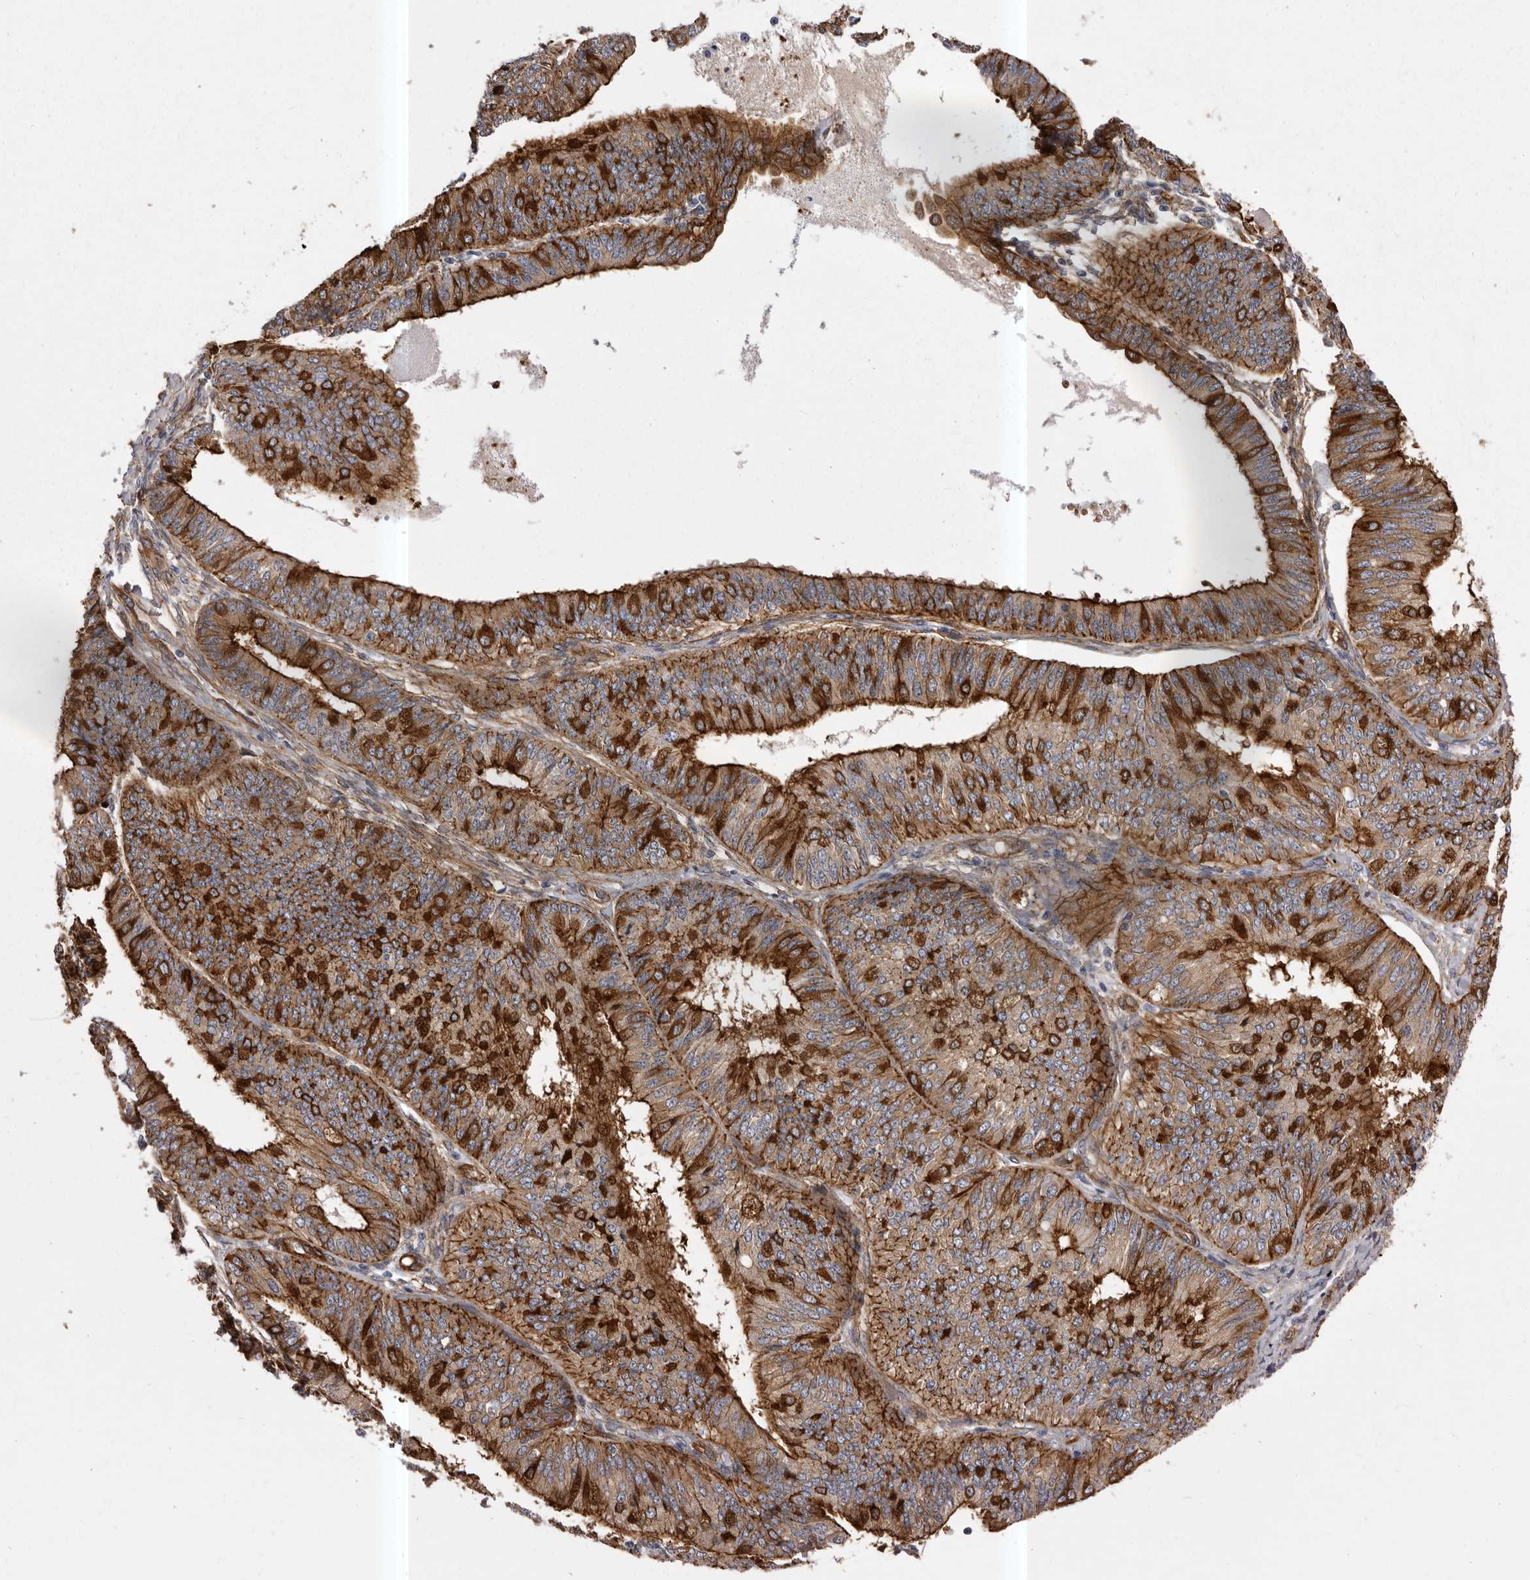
{"staining": {"intensity": "strong", "quantity": "25%-75%", "location": "cytoplasmic/membranous"}, "tissue": "endometrial cancer", "cell_type": "Tumor cells", "image_type": "cancer", "snomed": [{"axis": "morphology", "description": "Adenocarcinoma, NOS"}, {"axis": "topography", "description": "Endometrium"}], "caption": "An image of human adenocarcinoma (endometrial) stained for a protein displays strong cytoplasmic/membranous brown staining in tumor cells. Using DAB (3,3'-diaminobenzidine) (brown) and hematoxylin (blue) stains, captured at high magnification using brightfield microscopy.", "gene": "ENAH", "patient": {"sex": "female", "age": 58}}